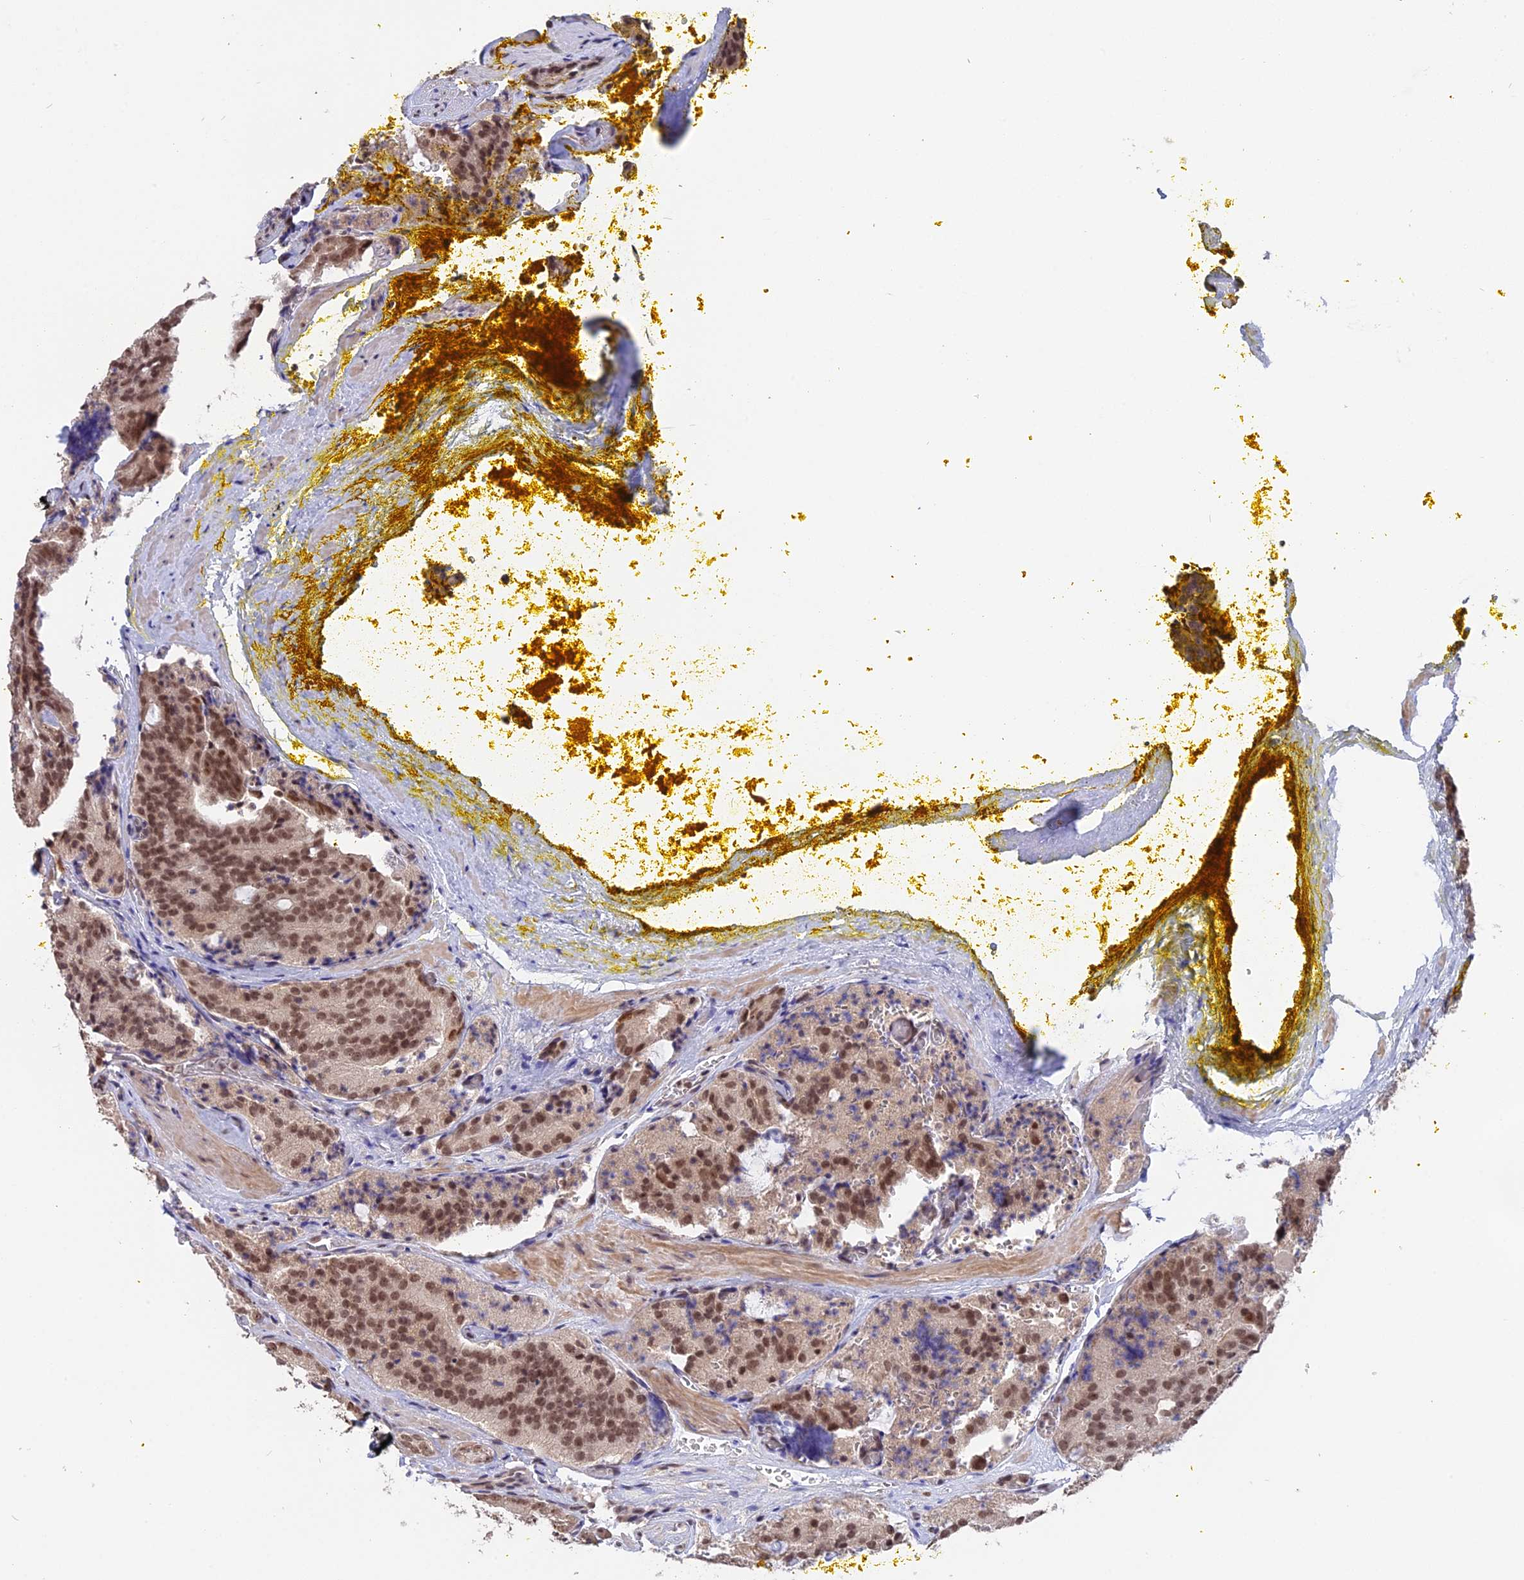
{"staining": {"intensity": "moderate", "quantity": ">75%", "location": "nuclear"}, "tissue": "prostate cancer", "cell_type": "Tumor cells", "image_type": "cancer", "snomed": [{"axis": "morphology", "description": "Adenocarcinoma, High grade"}, {"axis": "topography", "description": "Prostate"}], "caption": "DAB immunohistochemical staining of human high-grade adenocarcinoma (prostate) reveals moderate nuclear protein positivity in approximately >75% of tumor cells. (DAB IHC, brown staining for protein, blue staining for nuclei).", "gene": "RFC5", "patient": {"sex": "male", "age": 57}}